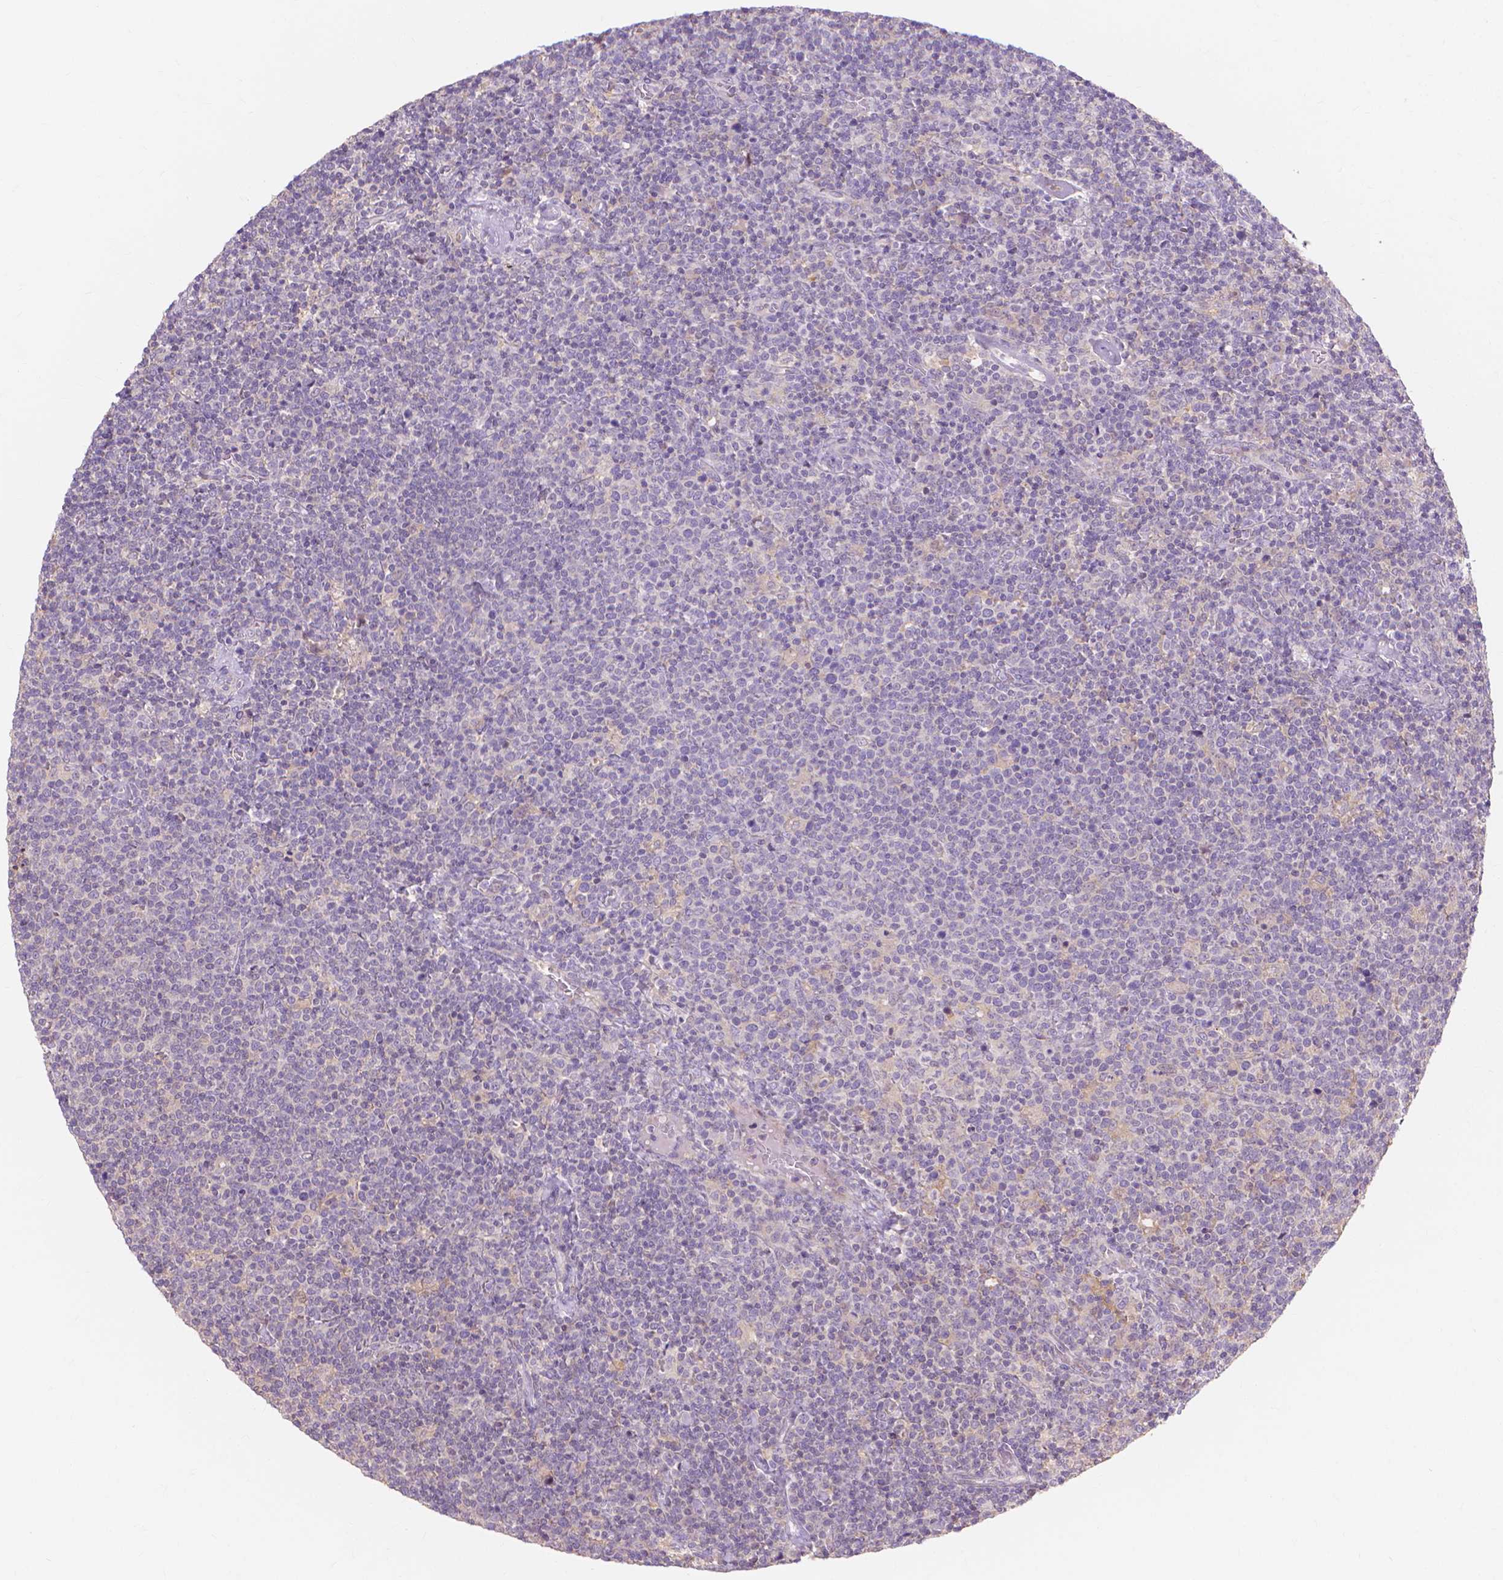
{"staining": {"intensity": "negative", "quantity": "none", "location": "none"}, "tissue": "lymphoma", "cell_type": "Tumor cells", "image_type": "cancer", "snomed": [{"axis": "morphology", "description": "Malignant lymphoma, non-Hodgkin's type, High grade"}, {"axis": "topography", "description": "Lymph node"}], "caption": "A histopathology image of human lymphoma is negative for staining in tumor cells.", "gene": "PRDM13", "patient": {"sex": "male", "age": 61}}